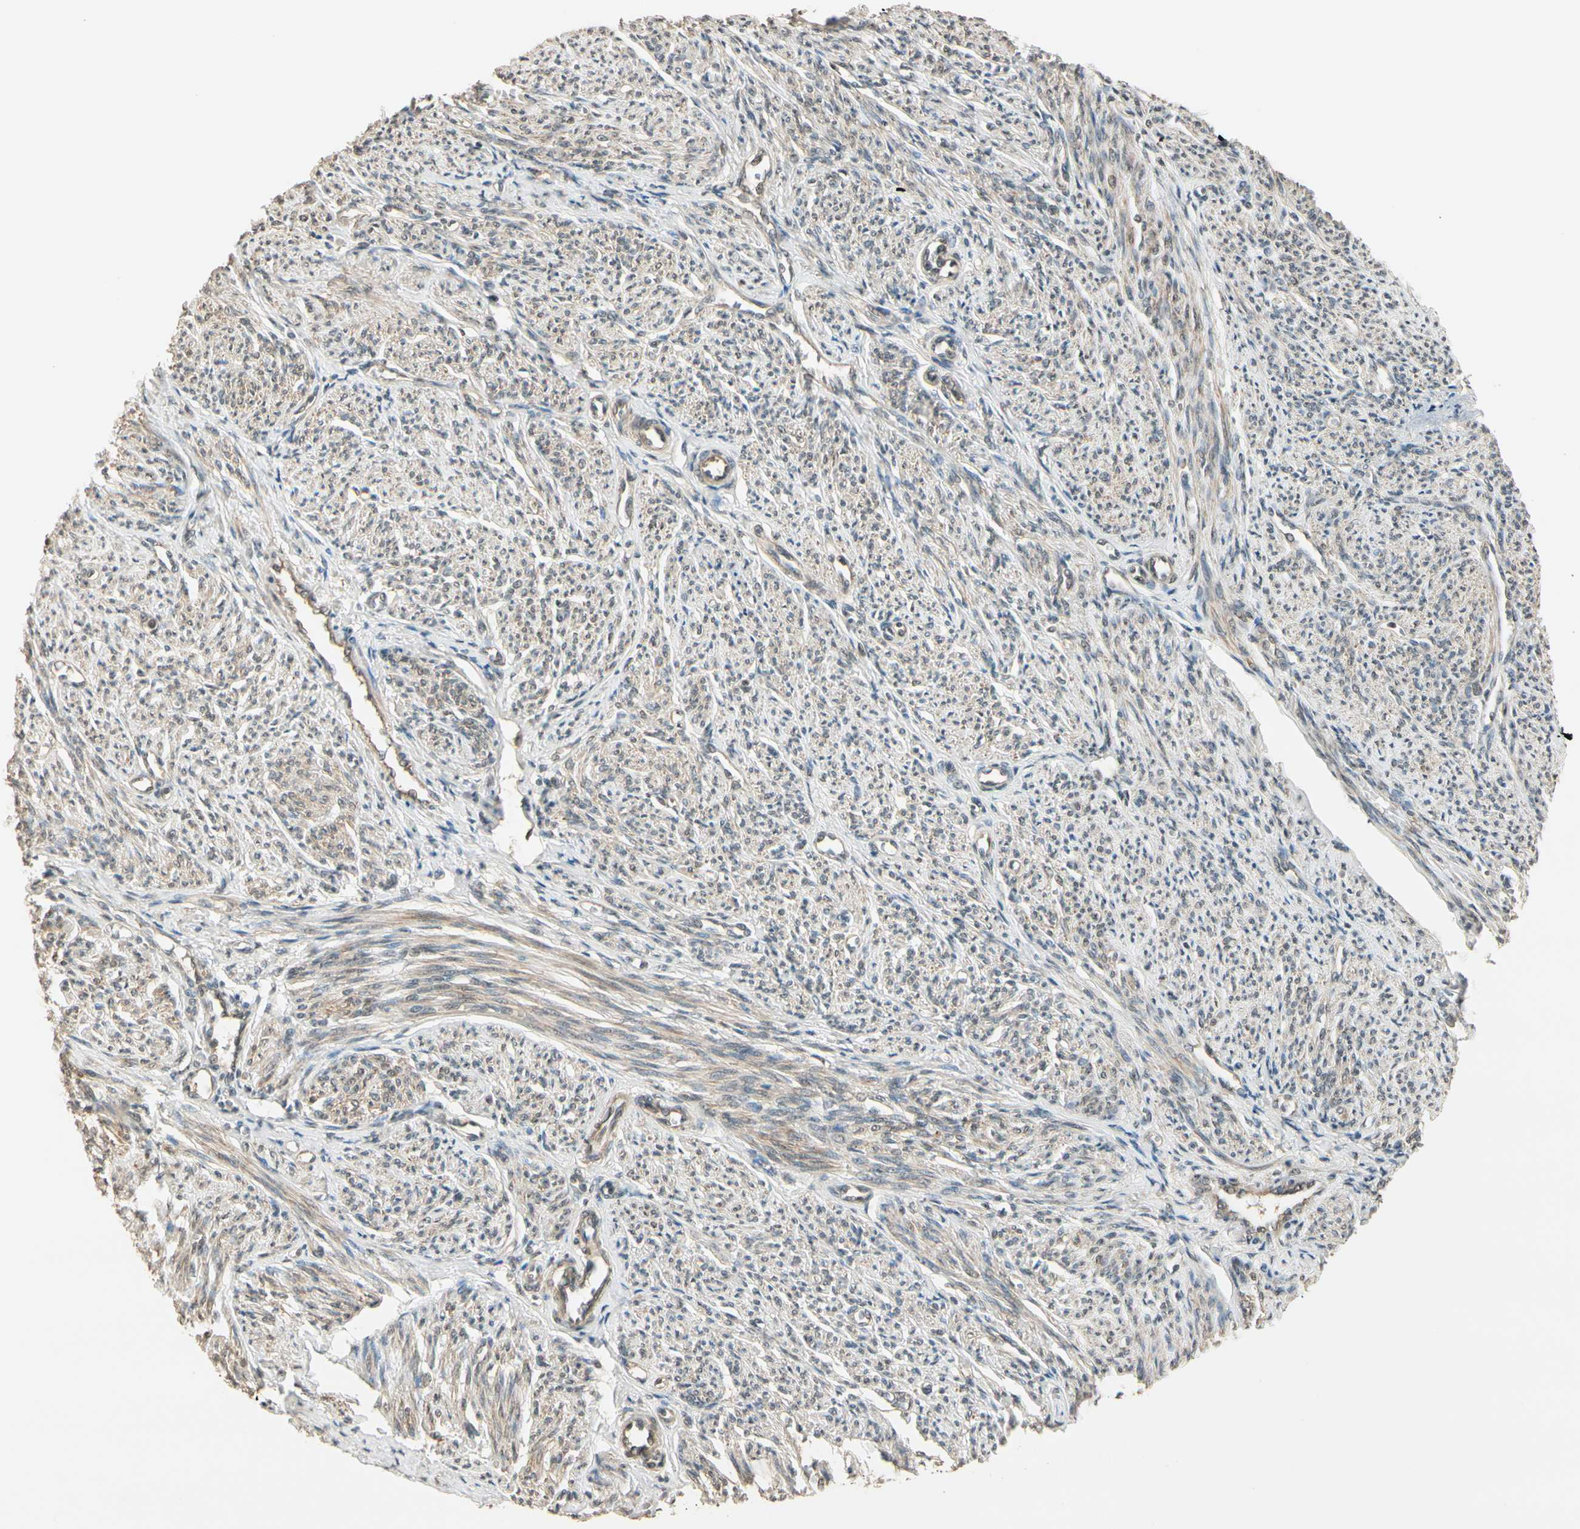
{"staining": {"intensity": "moderate", "quantity": ">75%", "location": "cytoplasmic/membranous,nuclear"}, "tissue": "smooth muscle", "cell_type": "Smooth muscle cells", "image_type": "normal", "snomed": [{"axis": "morphology", "description": "Normal tissue, NOS"}, {"axis": "topography", "description": "Smooth muscle"}], "caption": "An IHC histopathology image of benign tissue is shown. Protein staining in brown labels moderate cytoplasmic/membranous,nuclear positivity in smooth muscle within smooth muscle cells. (DAB (3,3'-diaminobenzidine) = brown stain, brightfield microscopy at high magnification).", "gene": "MCPH1", "patient": {"sex": "female", "age": 65}}